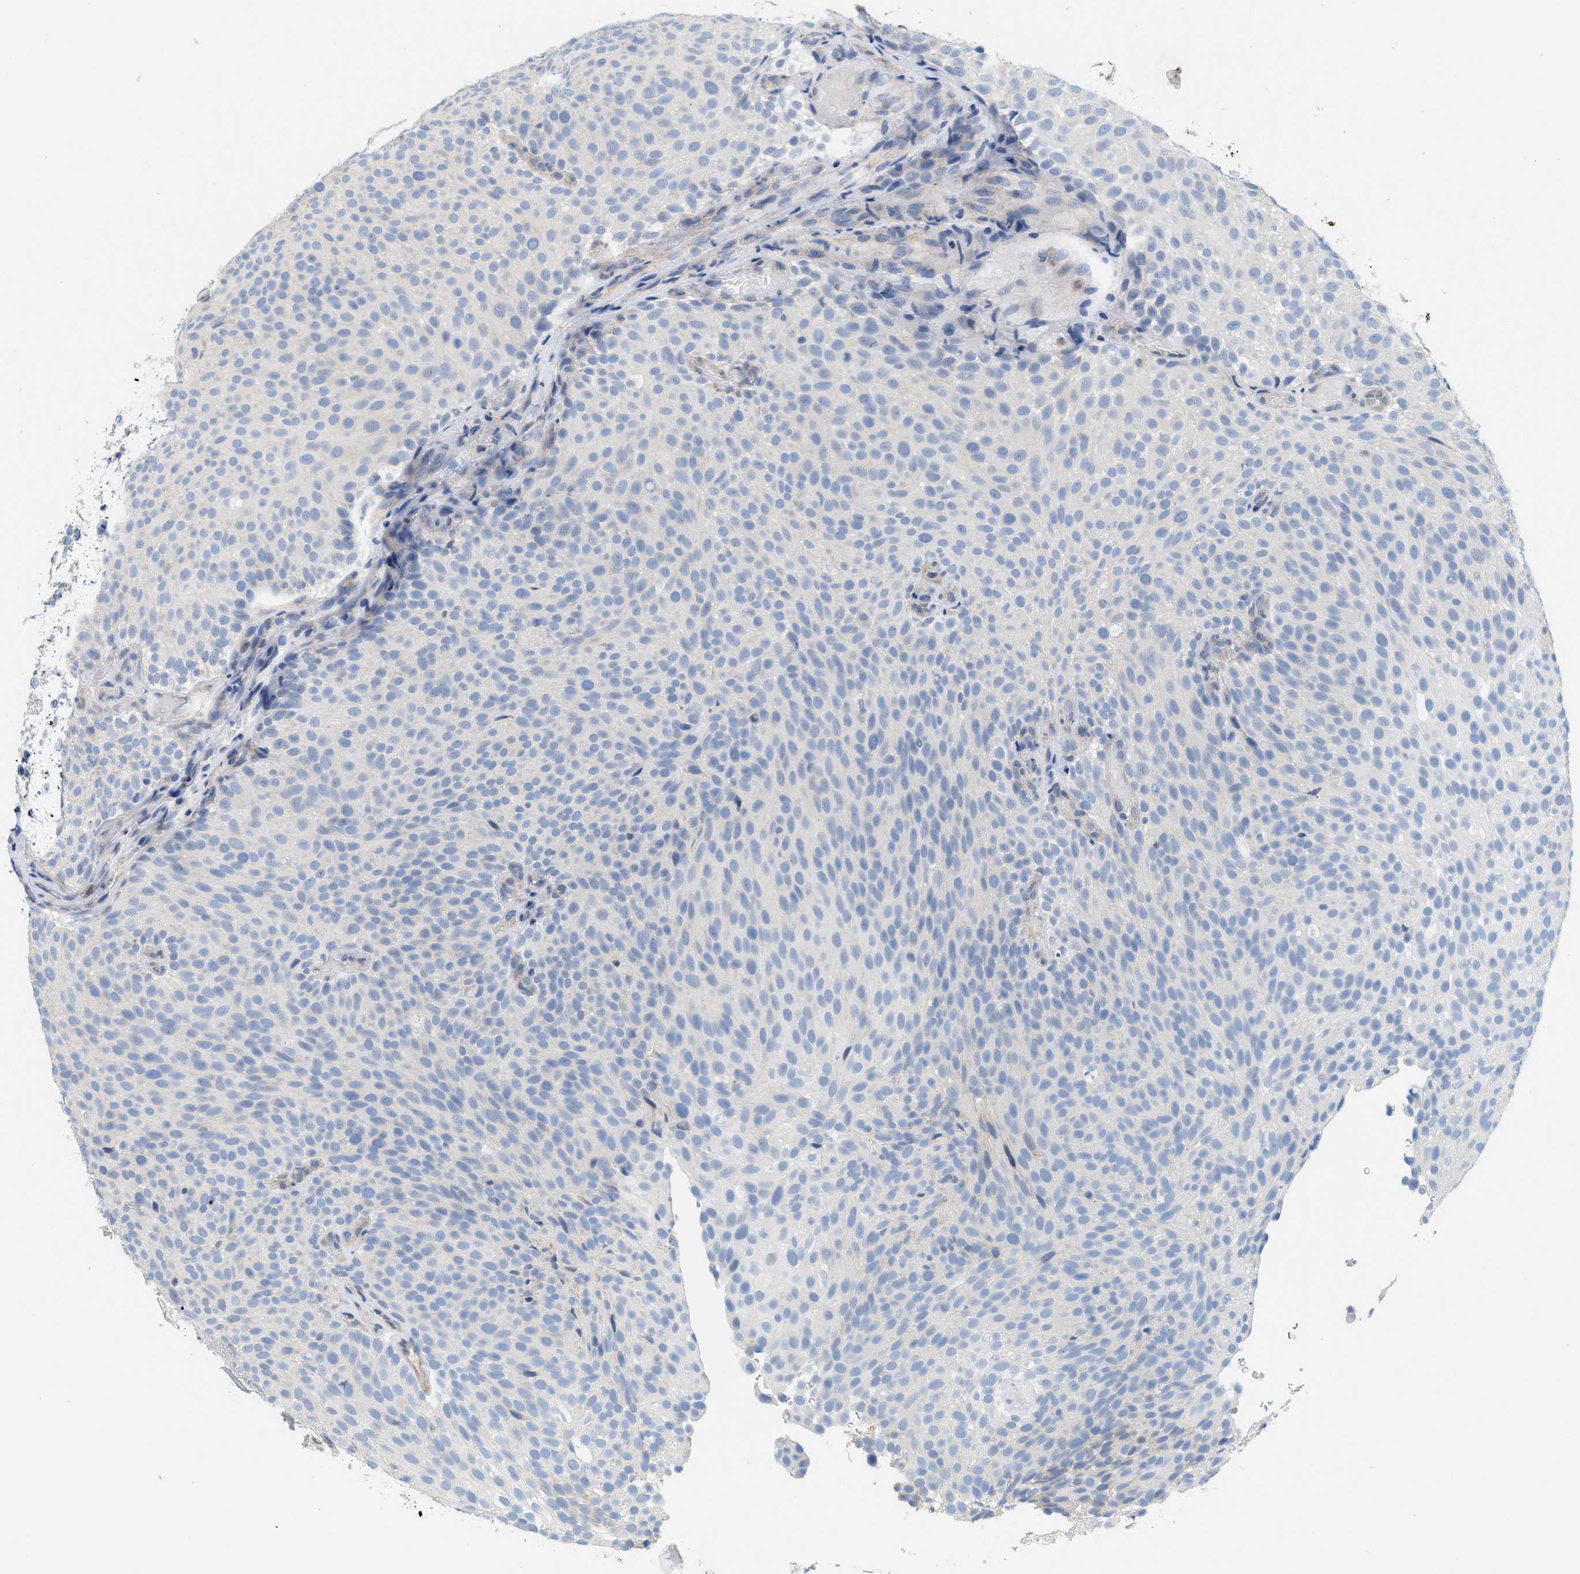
{"staining": {"intensity": "negative", "quantity": "none", "location": "none"}, "tissue": "urothelial cancer", "cell_type": "Tumor cells", "image_type": "cancer", "snomed": [{"axis": "morphology", "description": "Urothelial carcinoma, Low grade"}, {"axis": "topography", "description": "Urinary bladder"}], "caption": "A micrograph of human urothelial cancer is negative for staining in tumor cells.", "gene": "CPA2", "patient": {"sex": "male", "age": 78}}